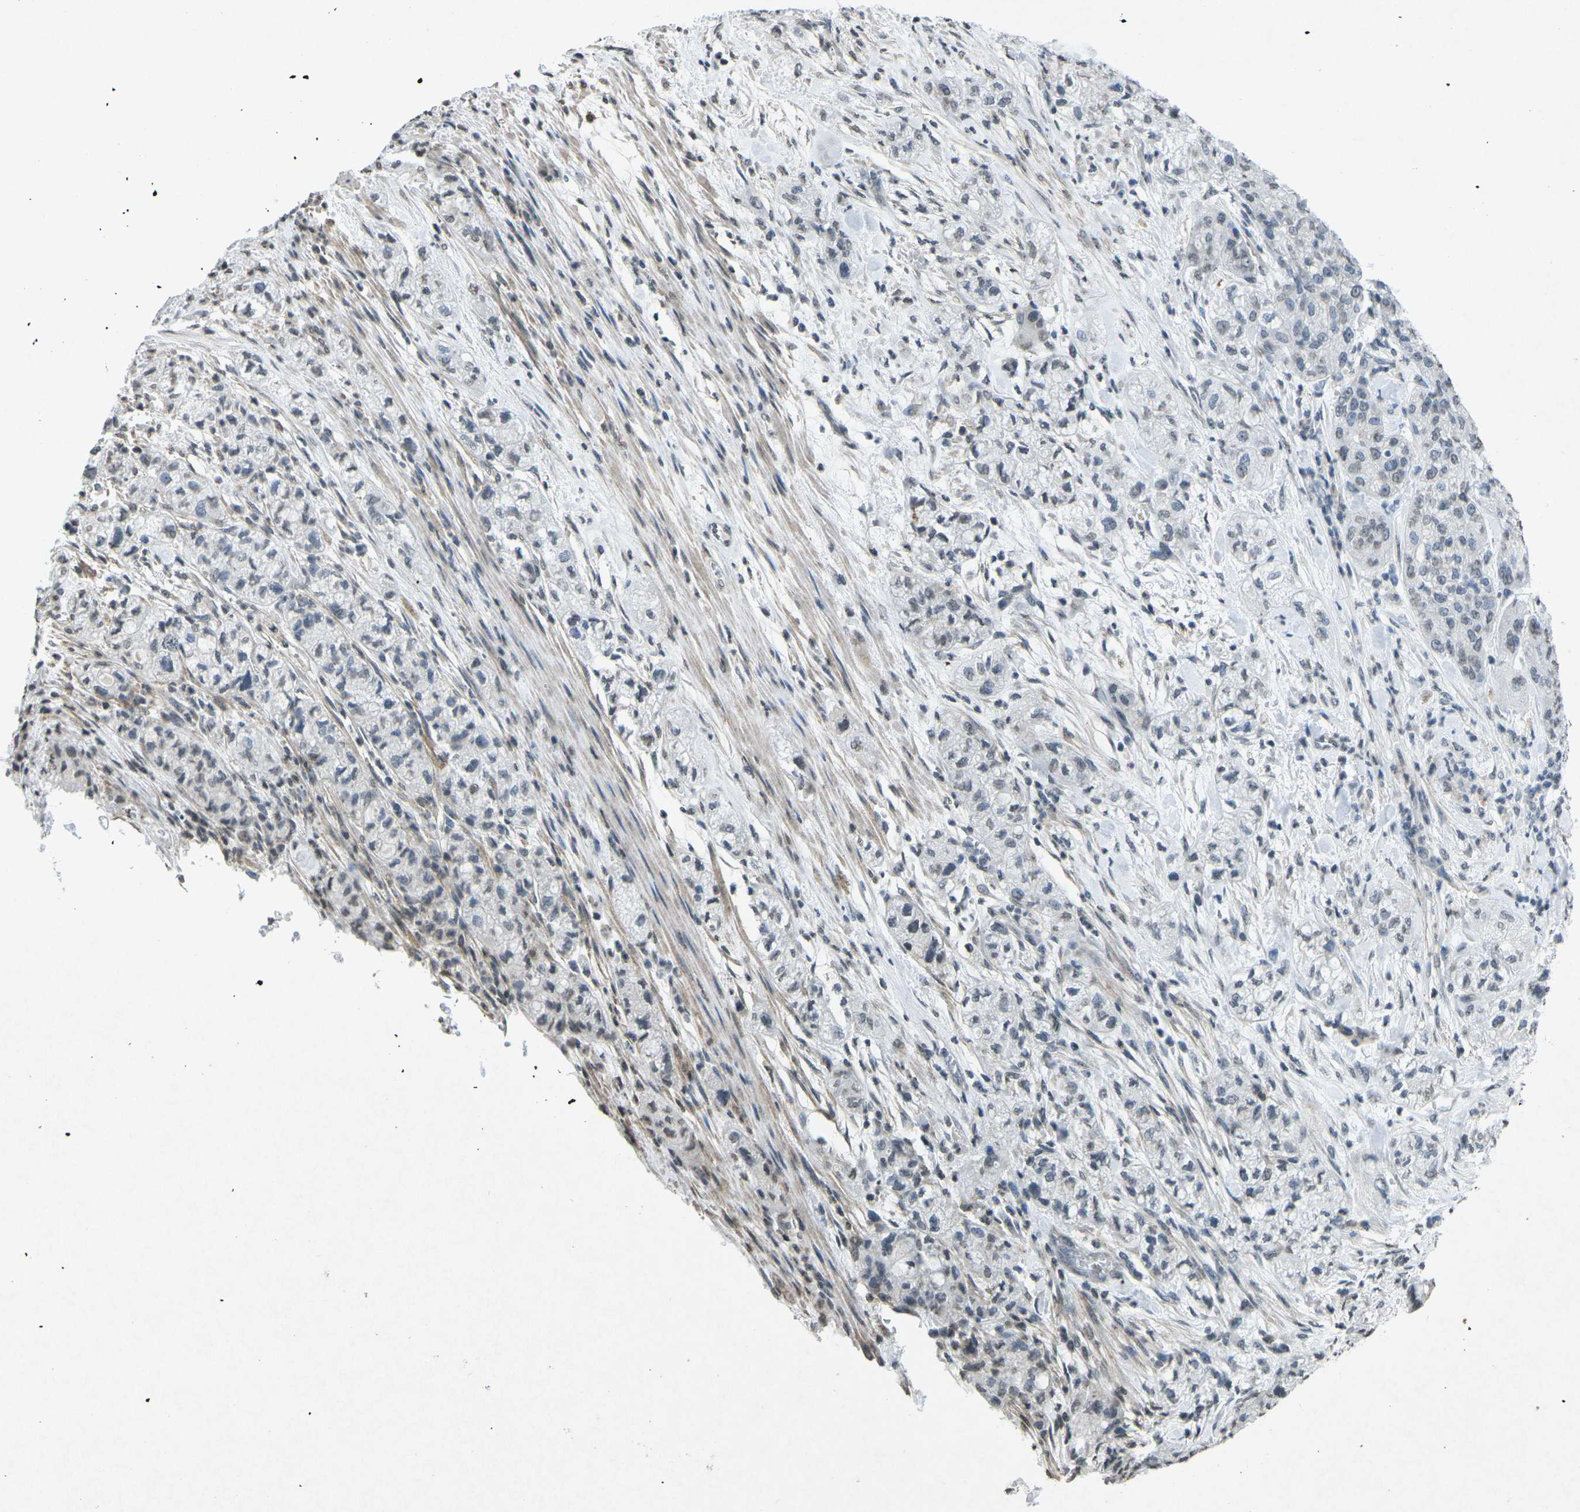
{"staining": {"intensity": "weak", "quantity": "<25%", "location": "cytoplasmic/membranous,nuclear"}, "tissue": "pancreatic cancer", "cell_type": "Tumor cells", "image_type": "cancer", "snomed": [{"axis": "morphology", "description": "Adenocarcinoma, NOS"}, {"axis": "topography", "description": "Pancreas"}], "caption": "Immunohistochemical staining of pancreatic adenocarcinoma demonstrates no significant positivity in tumor cells.", "gene": "TFR2", "patient": {"sex": "female", "age": 78}}